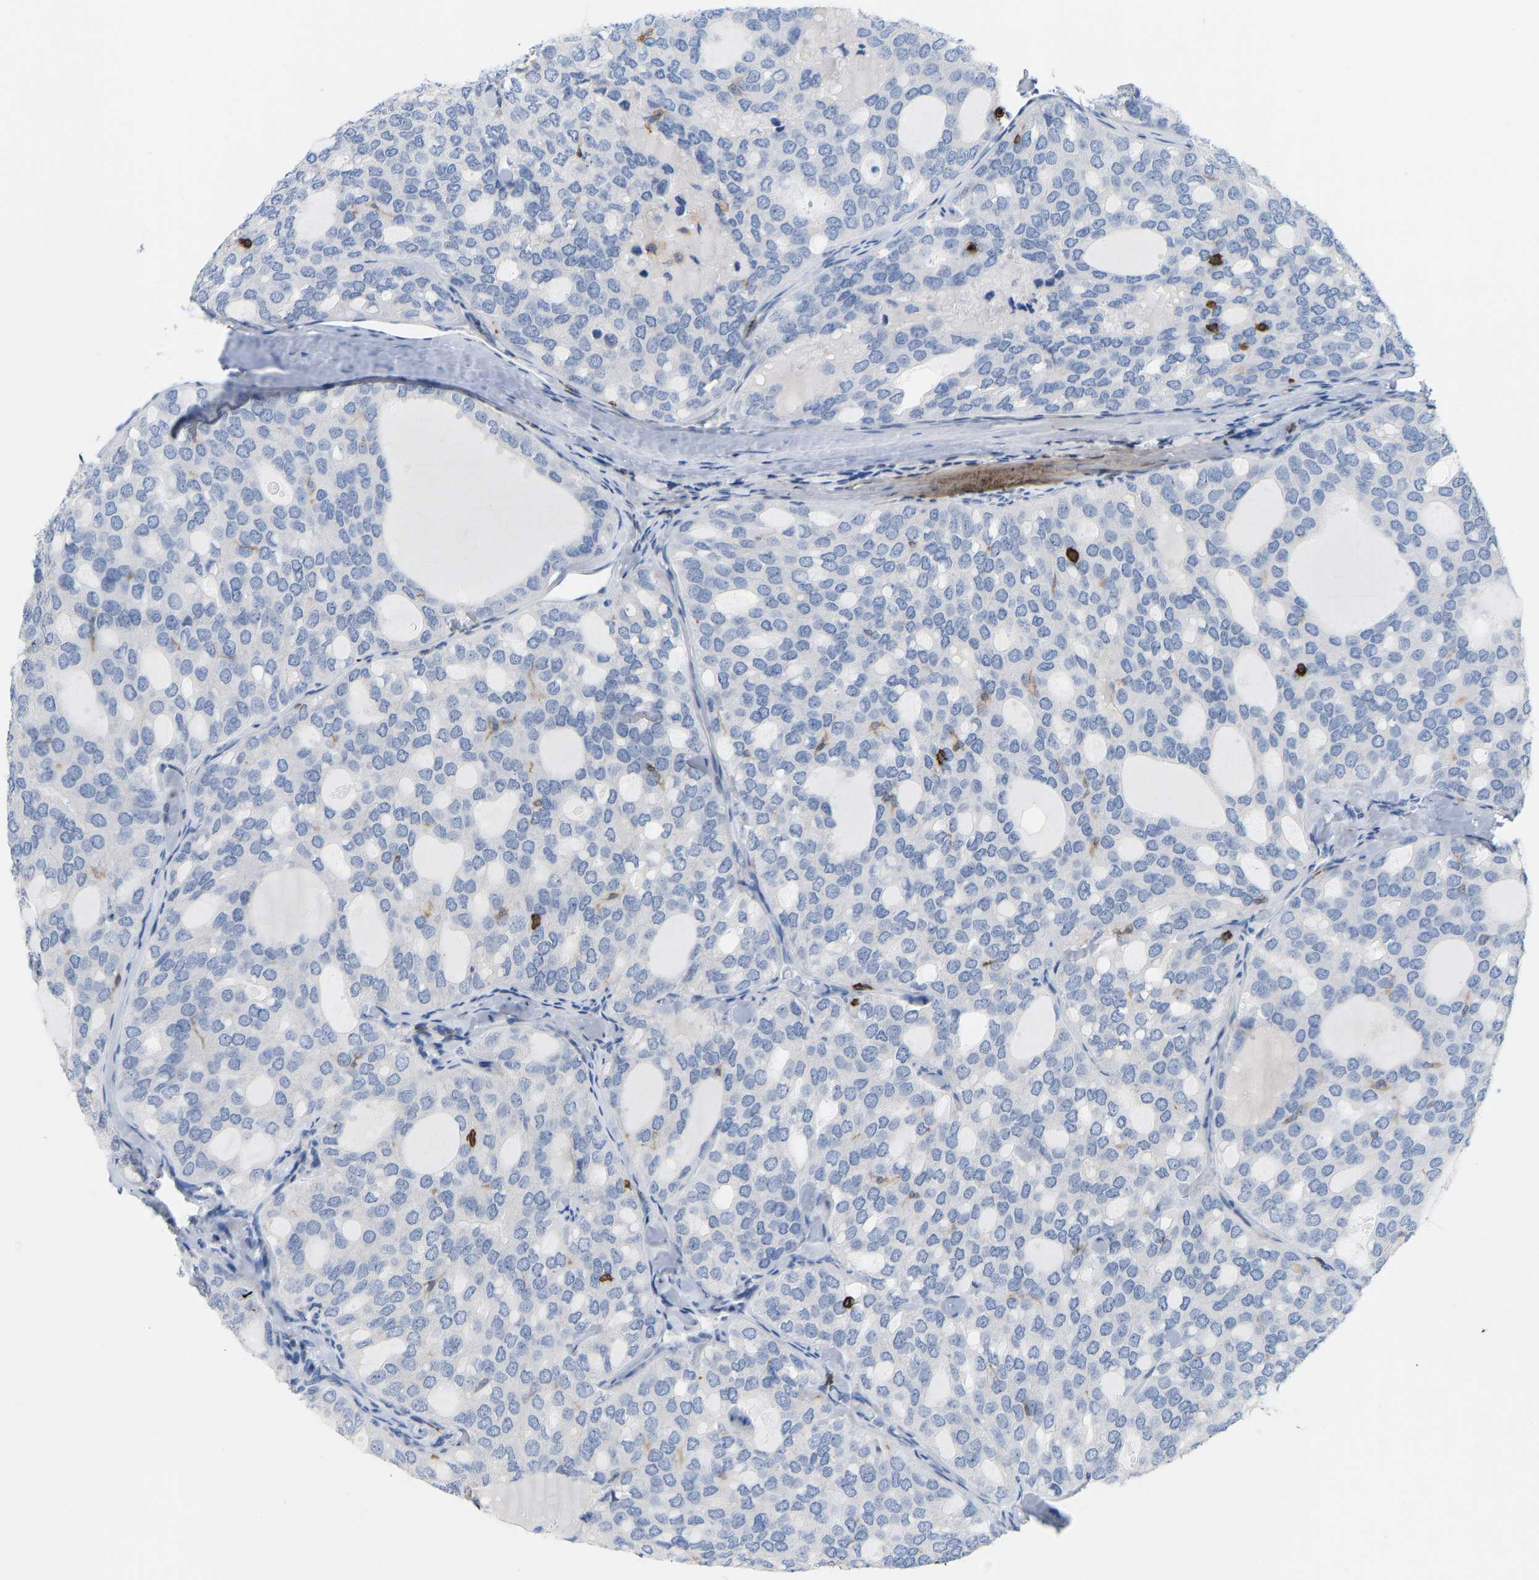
{"staining": {"intensity": "negative", "quantity": "none", "location": "none"}, "tissue": "thyroid cancer", "cell_type": "Tumor cells", "image_type": "cancer", "snomed": [{"axis": "morphology", "description": "Follicular adenoma carcinoma, NOS"}, {"axis": "topography", "description": "Thyroid gland"}], "caption": "The immunohistochemistry (IHC) image has no significant positivity in tumor cells of thyroid follicular adenoma carcinoma tissue.", "gene": "EVL", "patient": {"sex": "male", "age": 75}}